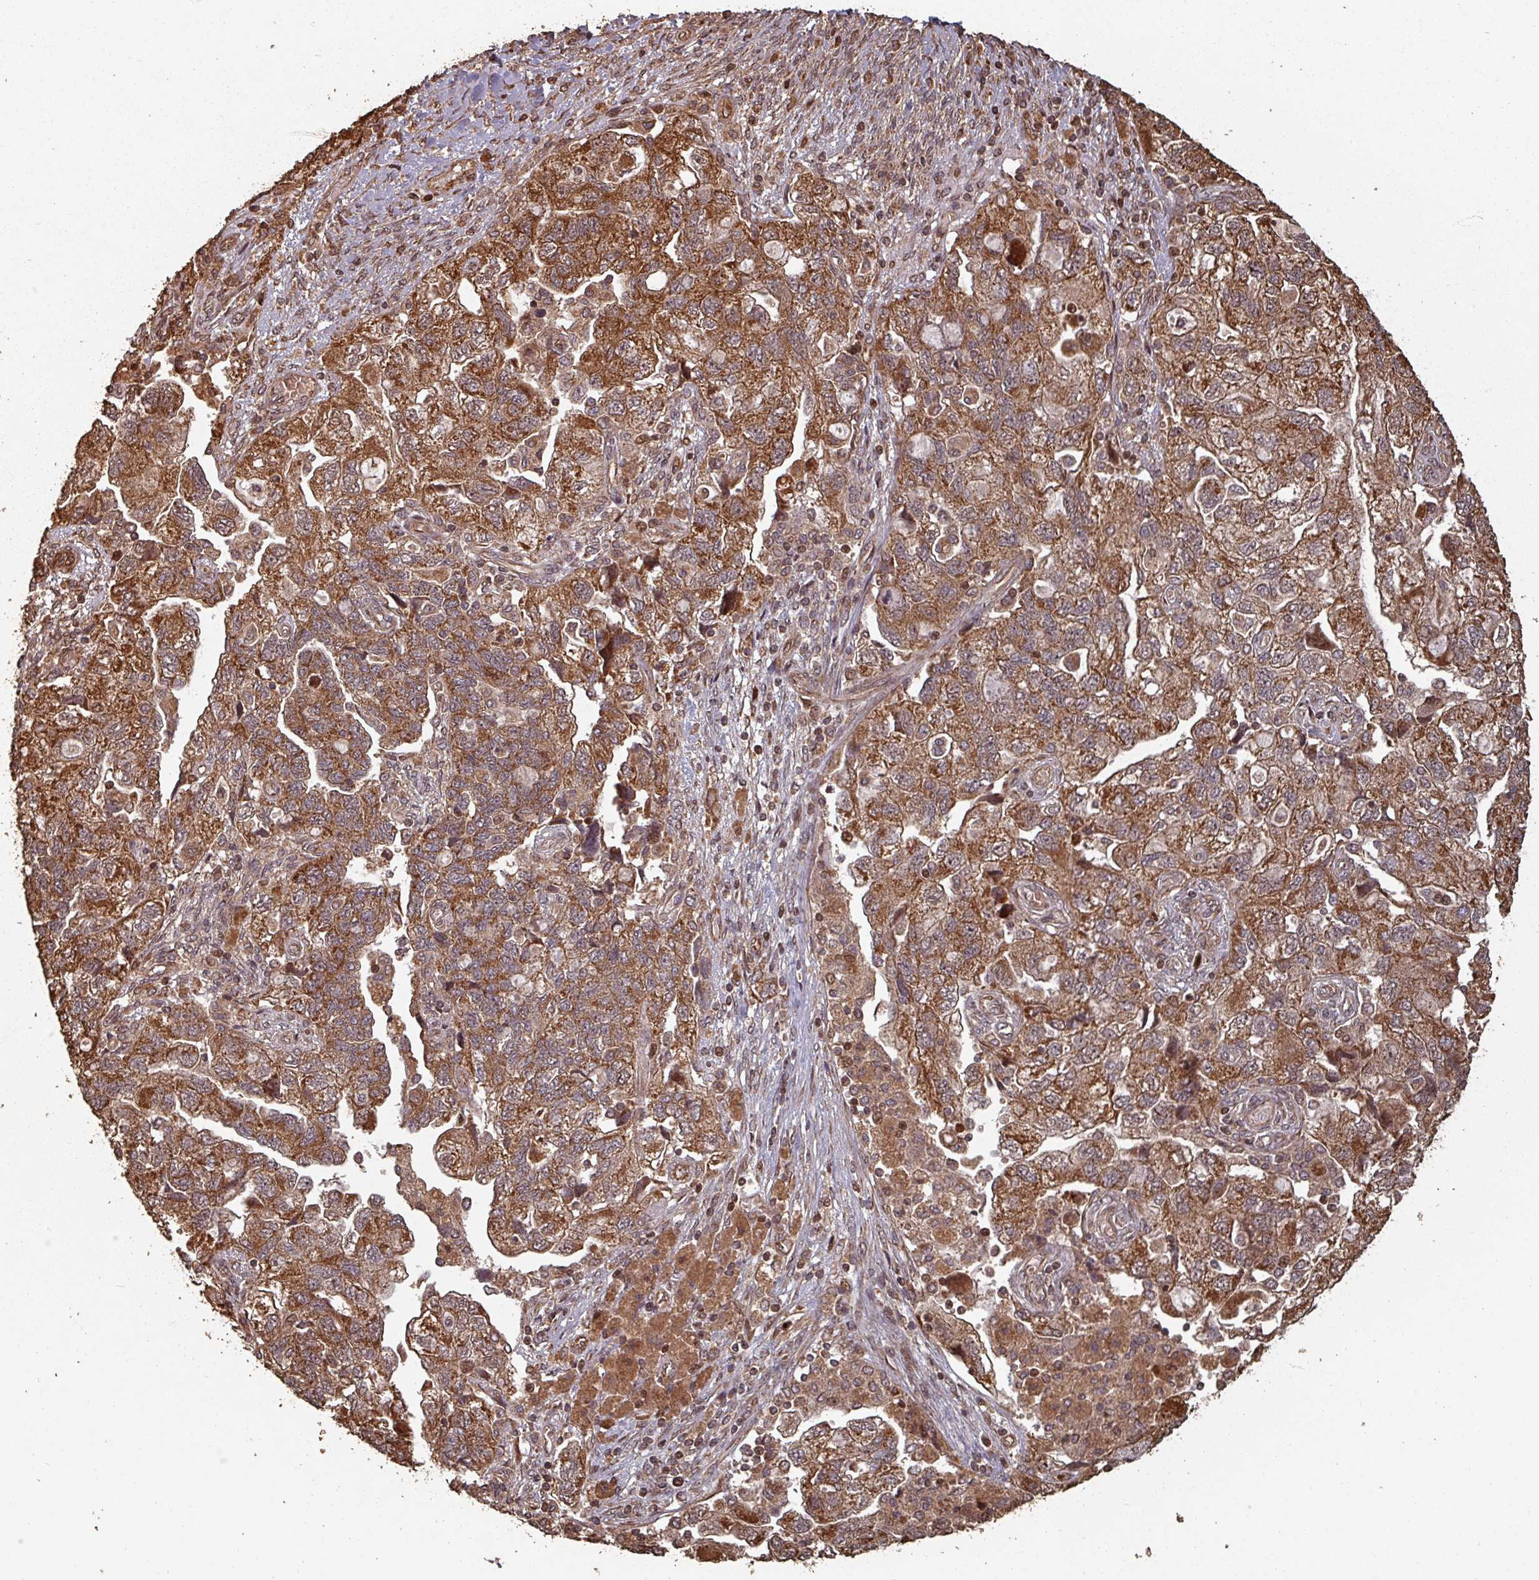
{"staining": {"intensity": "strong", "quantity": ">75%", "location": "cytoplasmic/membranous"}, "tissue": "ovarian cancer", "cell_type": "Tumor cells", "image_type": "cancer", "snomed": [{"axis": "morphology", "description": "Carcinoma, NOS"}, {"axis": "morphology", "description": "Cystadenocarcinoma, serous, NOS"}, {"axis": "topography", "description": "Ovary"}], "caption": "Immunohistochemistry (DAB (3,3'-diaminobenzidine)) staining of ovarian cancer (carcinoma) reveals strong cytoplasmic/membranous protein staining in approximately >75% of tumor cells.", "gene": "EID1", "patient": {"sex": "female", "age": 69}}